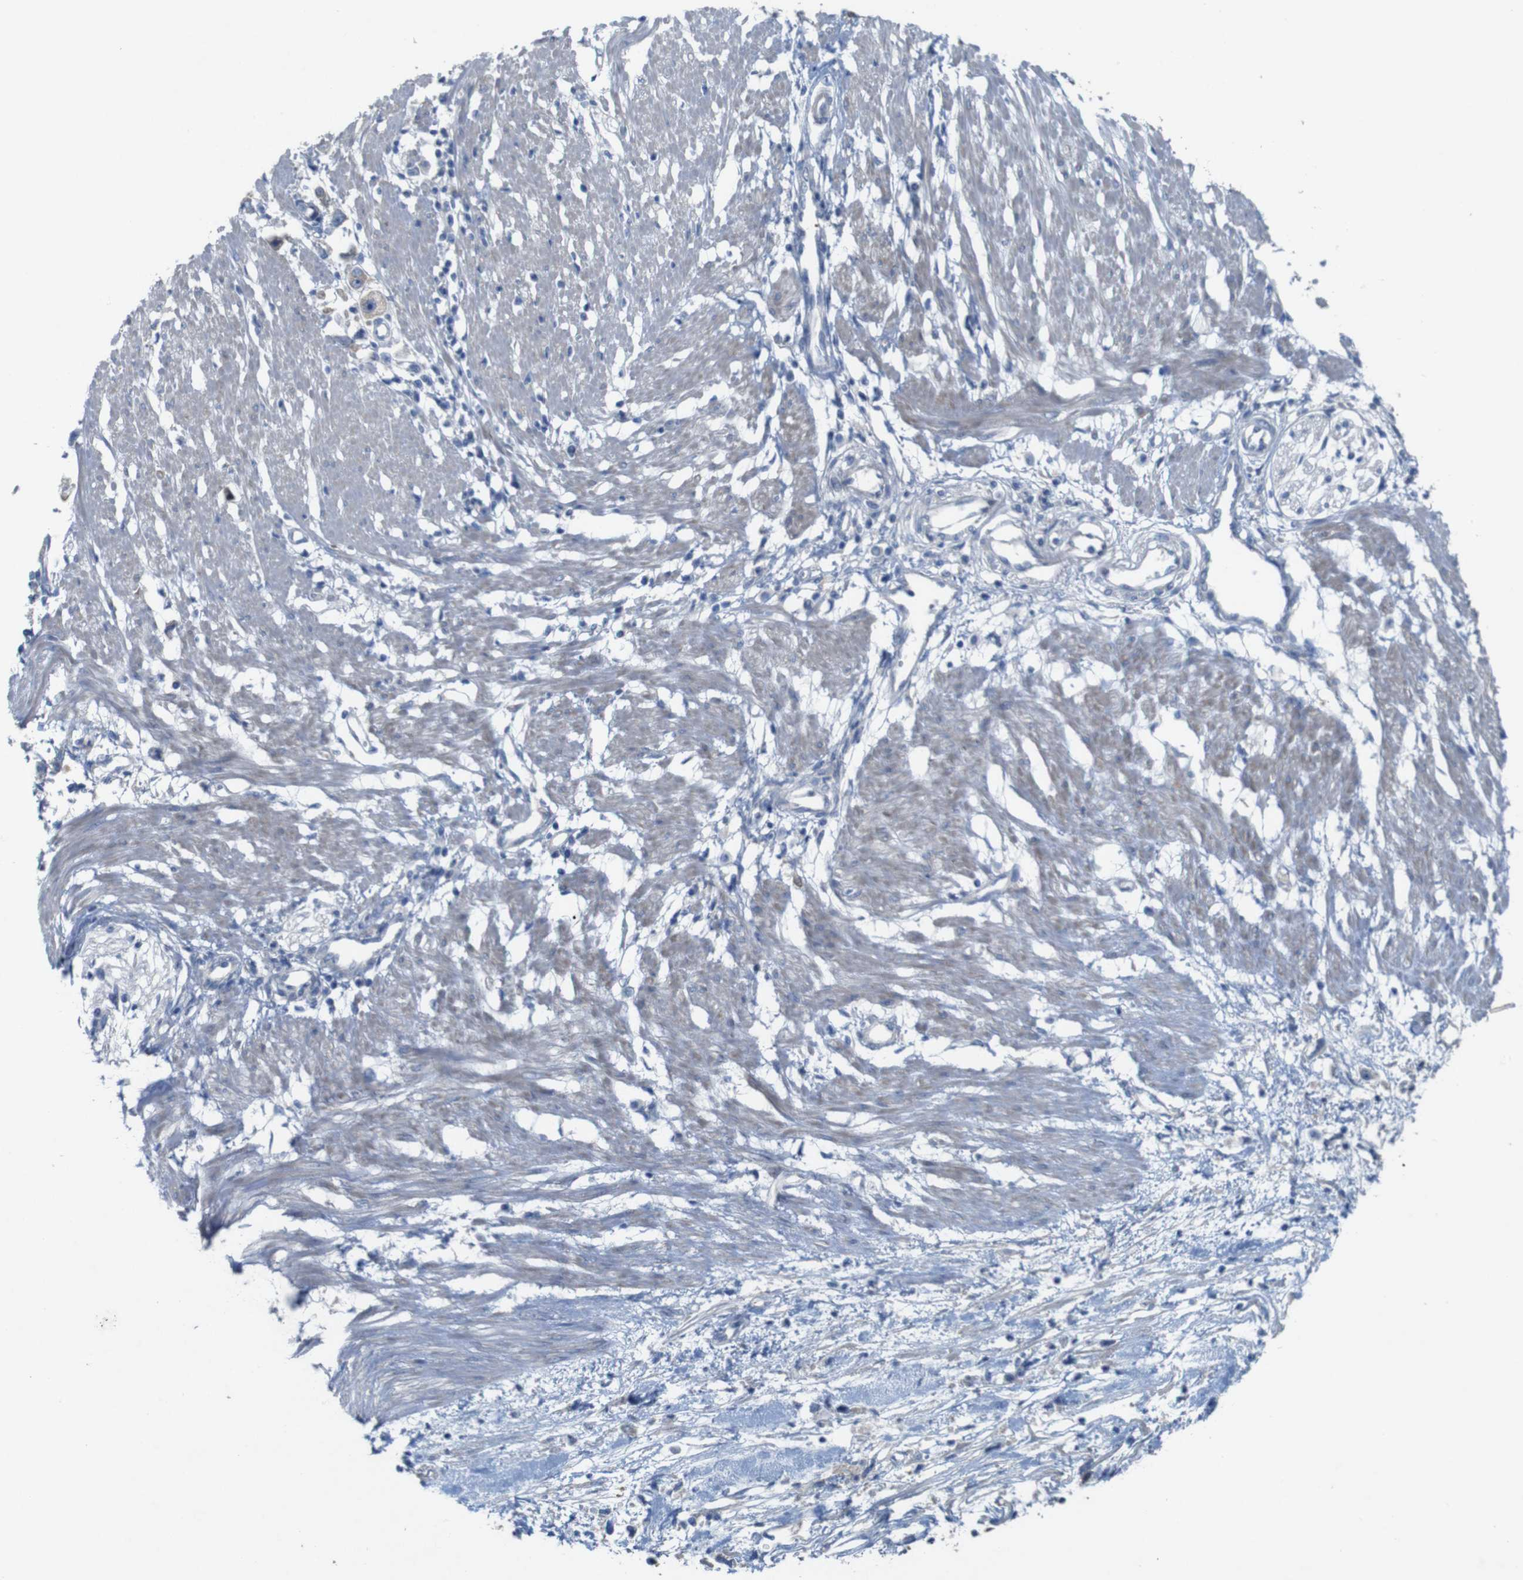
{"staining": {"intensity": "negative", "quantity": "none", "location": "none"}, "tissue": "stomach cancer", "cell_type": "Tumor cells", "image_type": "cancer", "snomed": [{"axis": "morphology", "description": "Adenocarcinoma, NOS"}, {"axis": "topography", "description": "Stomach"}], "caption": "Micrograph shows no significant protein expression in tumor cells of stomach cancer.", "gene": "MYEOV", "patient": {"sex": "female", "age": 59}}